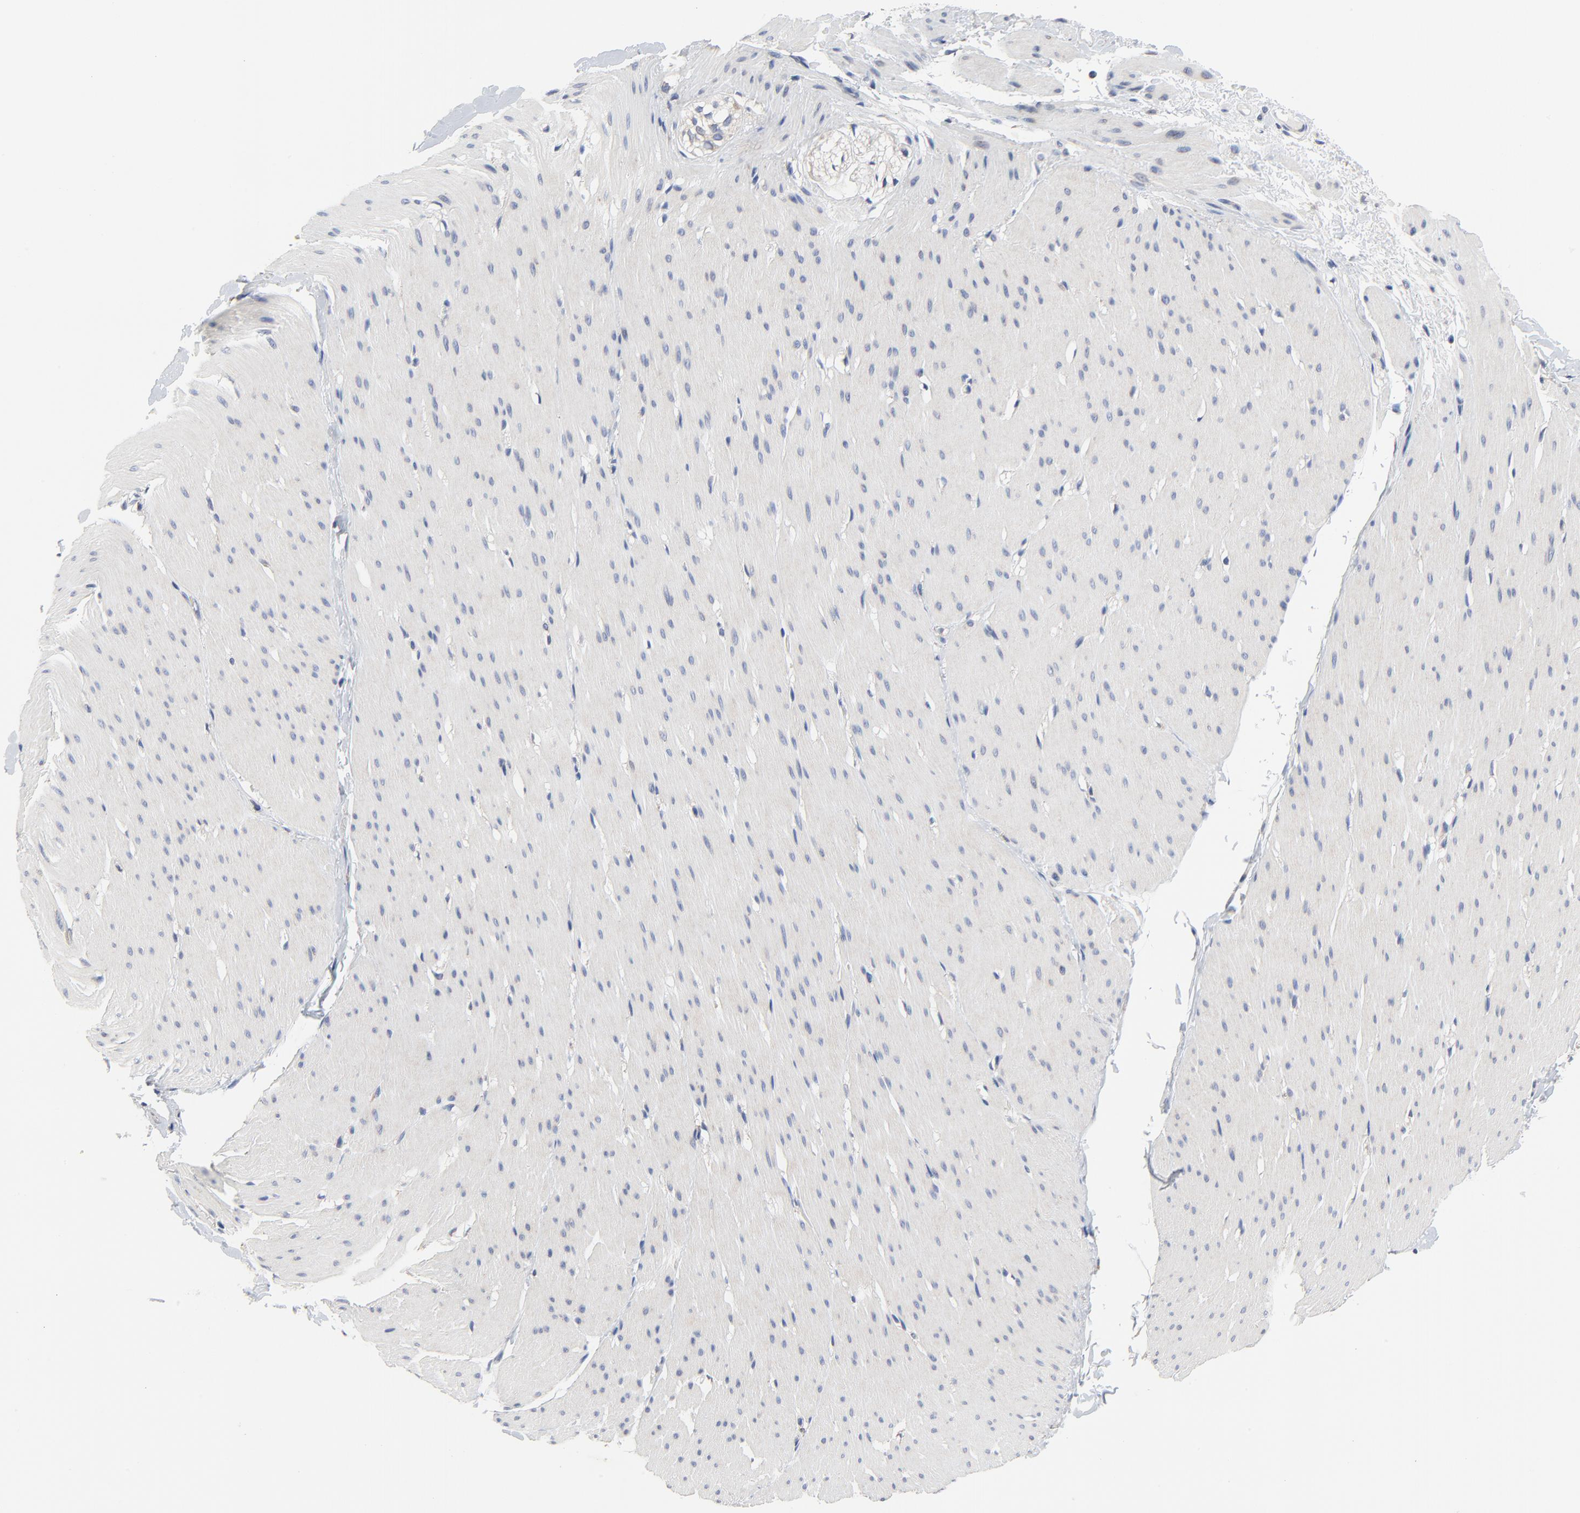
{"staining": {"intensity": "negative", "quantity": "none", "location": "none"}, "tissue": "smooth muscle", "cell_type": "Smooth muscle cells", "image_type": "normal", "snomed": [{"axis": "morphology", "description": "Normal tissue, NOS"}, {"axis": "topography", "description": "Smooth muscle"}, {"axis": "topography", "description": "Colon"}], "caption": "High power microscopy micrograph of an immunohistochemistry (IHC) histopathology image of normal smooth muscle, revealing no significant staining in smooth muscle cells.", "gene": "VAV2", "patient": {"sex": "male", "age": 67}}